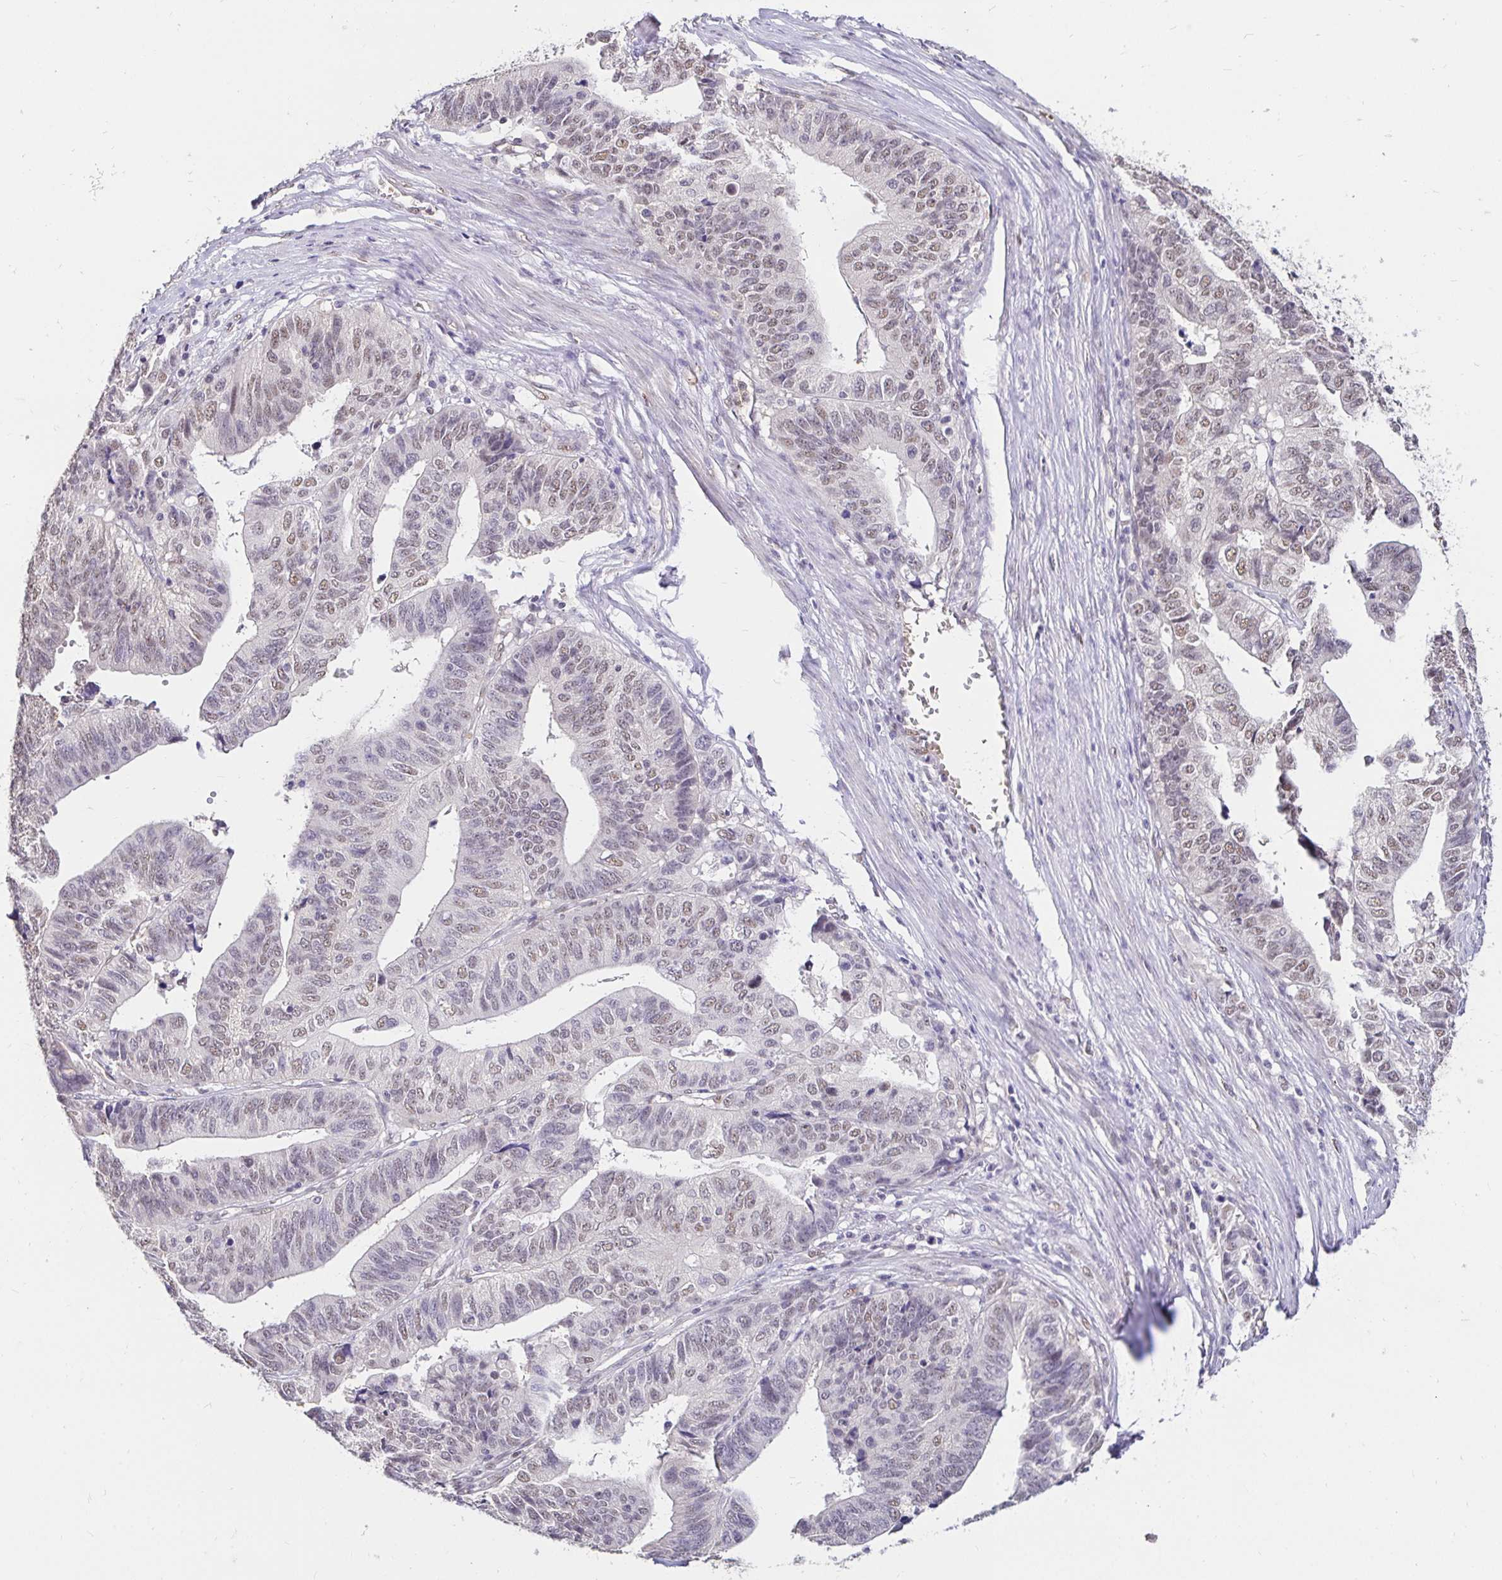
{"staining": {"intensity": "moderate", "quantity": "25%-75%", "location": "nuclear"}, "tissue": "stomach cancer", "cell_type": "Tumor cells", "image_type": "cancer", "snomed": [{"axis": "morphology", "description": "Adenocarcinoma, NOS"}, {"axis": "topography", "description": "Stomach, upper"}], "caption": "Immunohistochemical staining of stomach cancer (adenocarcinoma) displays moderate nuclear protein expression in approximately 25%-75% of tumor cells.", "gene": "RIMS4", "patient": {"sex": "female", "age": 67}}